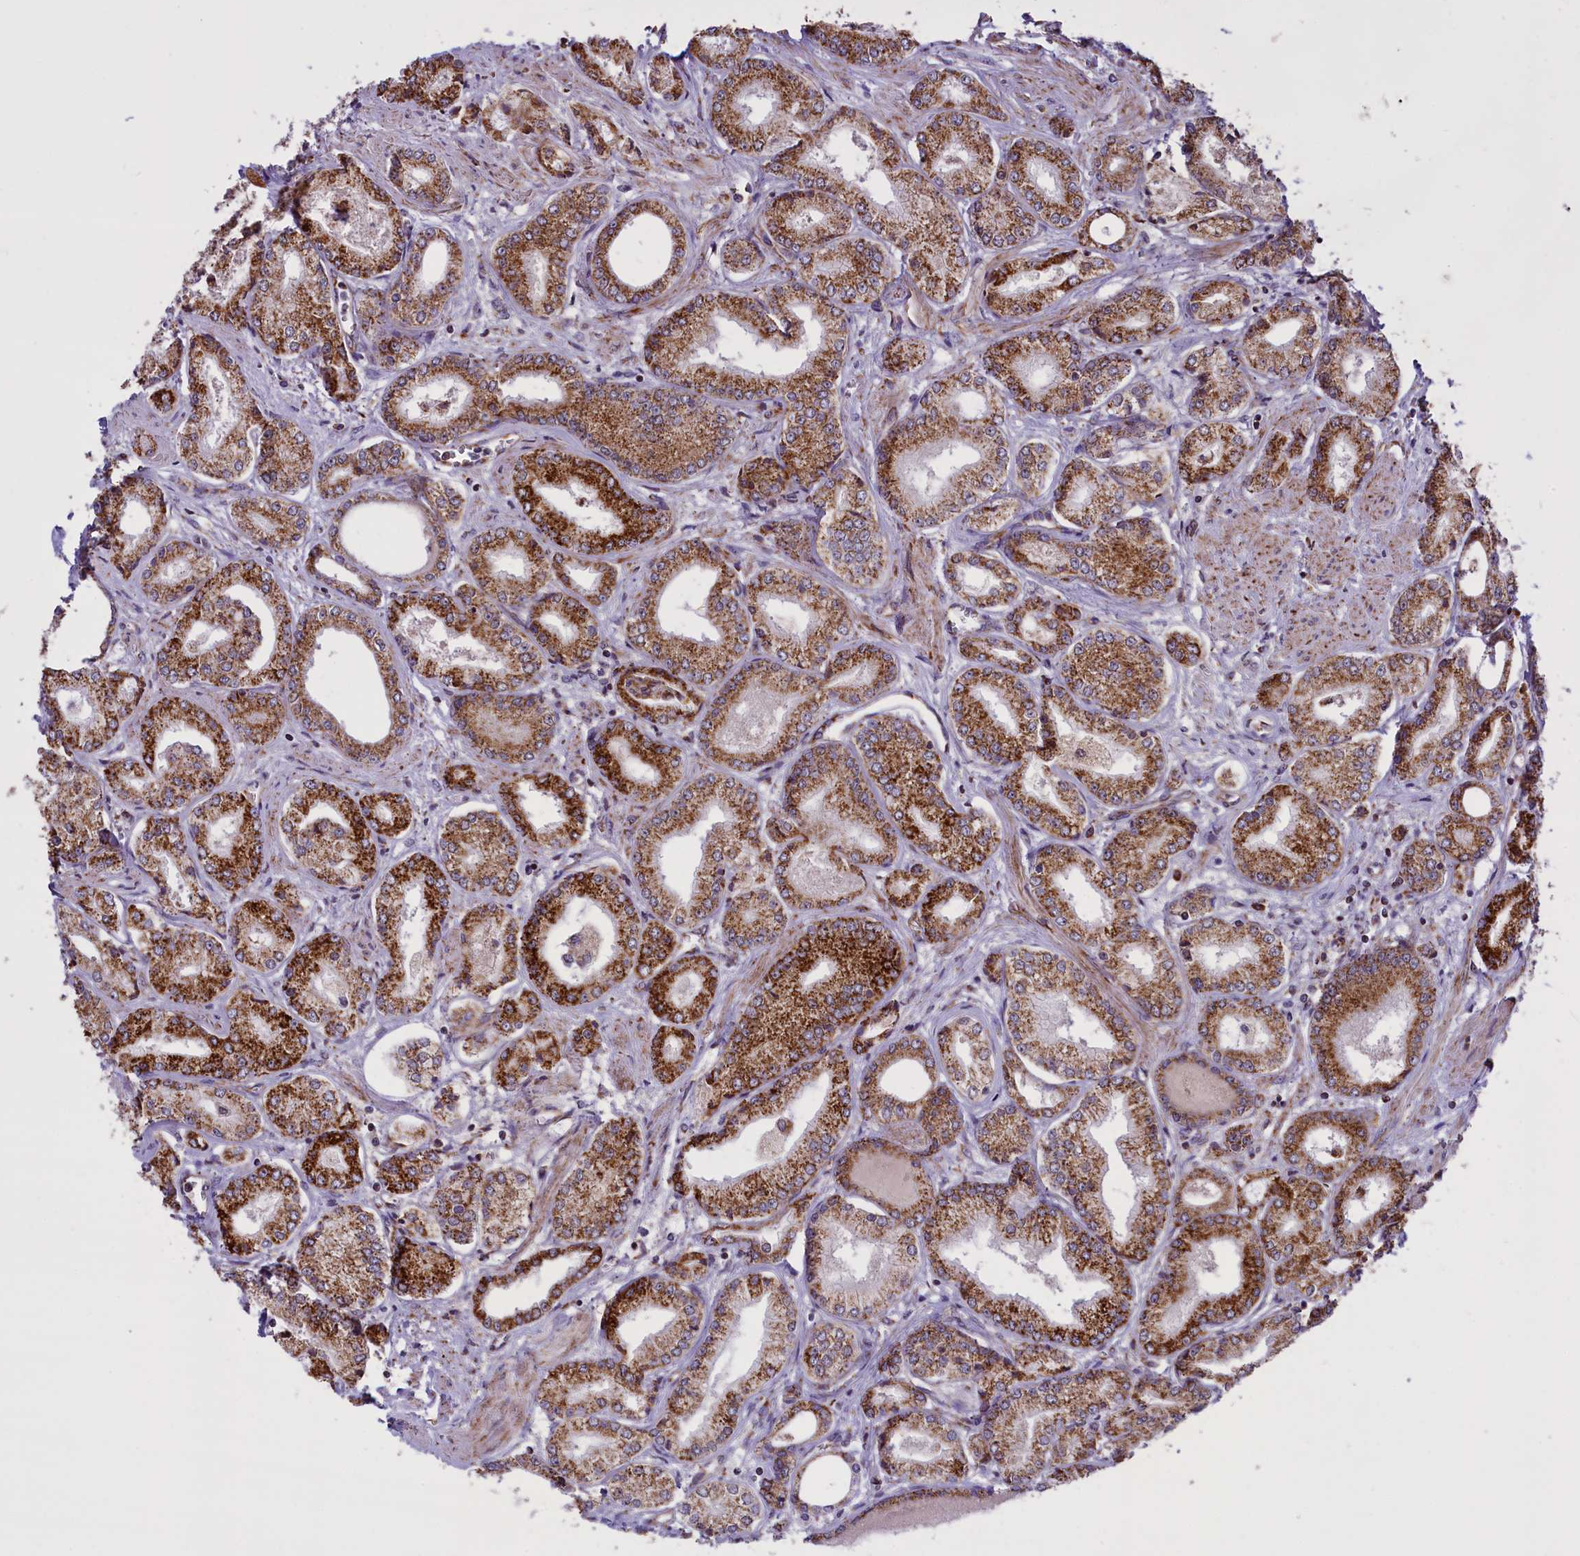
{"staining": {"intensity": "moderate", "quantity": ">75%", "location": "cytoplasmic/membranous"}, "tissue": "prostate cancer", "cell_type": "Tumor cells", "image_type": "cancer", "snomed": [{"axis": "morphology", "description": "Adenocarcinoma, Low grade"}, {"axis": "topography", "description": "Prostate"}], "caption": "An image of human prostate adenocarcinoma (low-grade) stained for a protein exhibits moderate cytoplasmic/membranous brown staining in tumor cells.", "gene": "NDUFS5", "patient": {"sex": "male", "age": 60}}